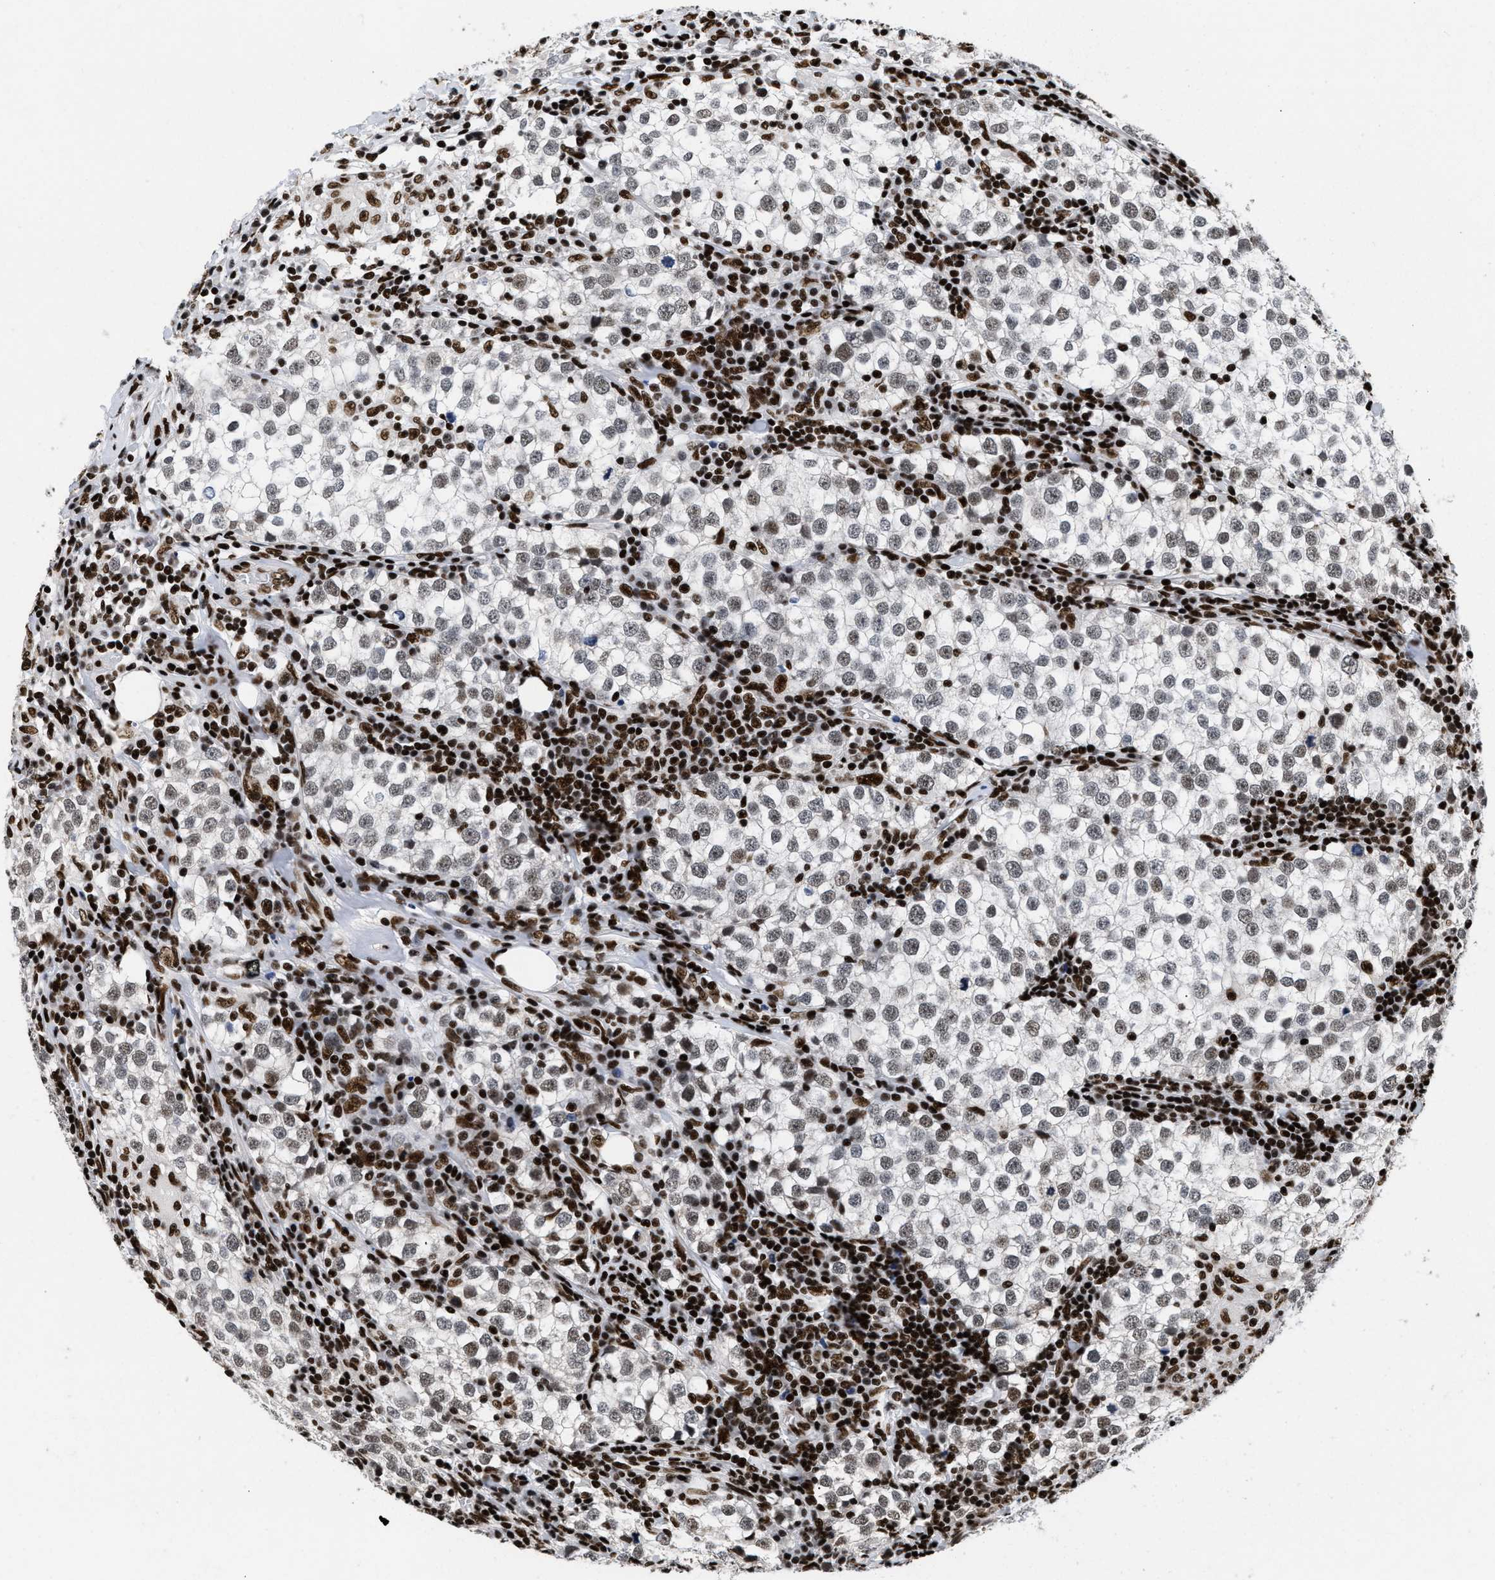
{"staining": {"intensity": "moderate", "quantity": ">75%", "location": "nuclear"}, "tissue": "testis cancer", "cell_type": "Tumor cells", "image_type": "cancer", "snomed": [{"axis": "morphology", "description": "Seminoma, NOS"}, {"axis": "morphology", "description": "Carcinoma, Embryonal, NOS"}, {"axis": "topography", "description": "Testis"}], "caption": "A brown stain labels moderate nuclear expression of a protein in testis cancer (embryonal carcinoma) tumor cells.", "gene": "CREB1", "patient": {"sex": "male", "age": 36}}